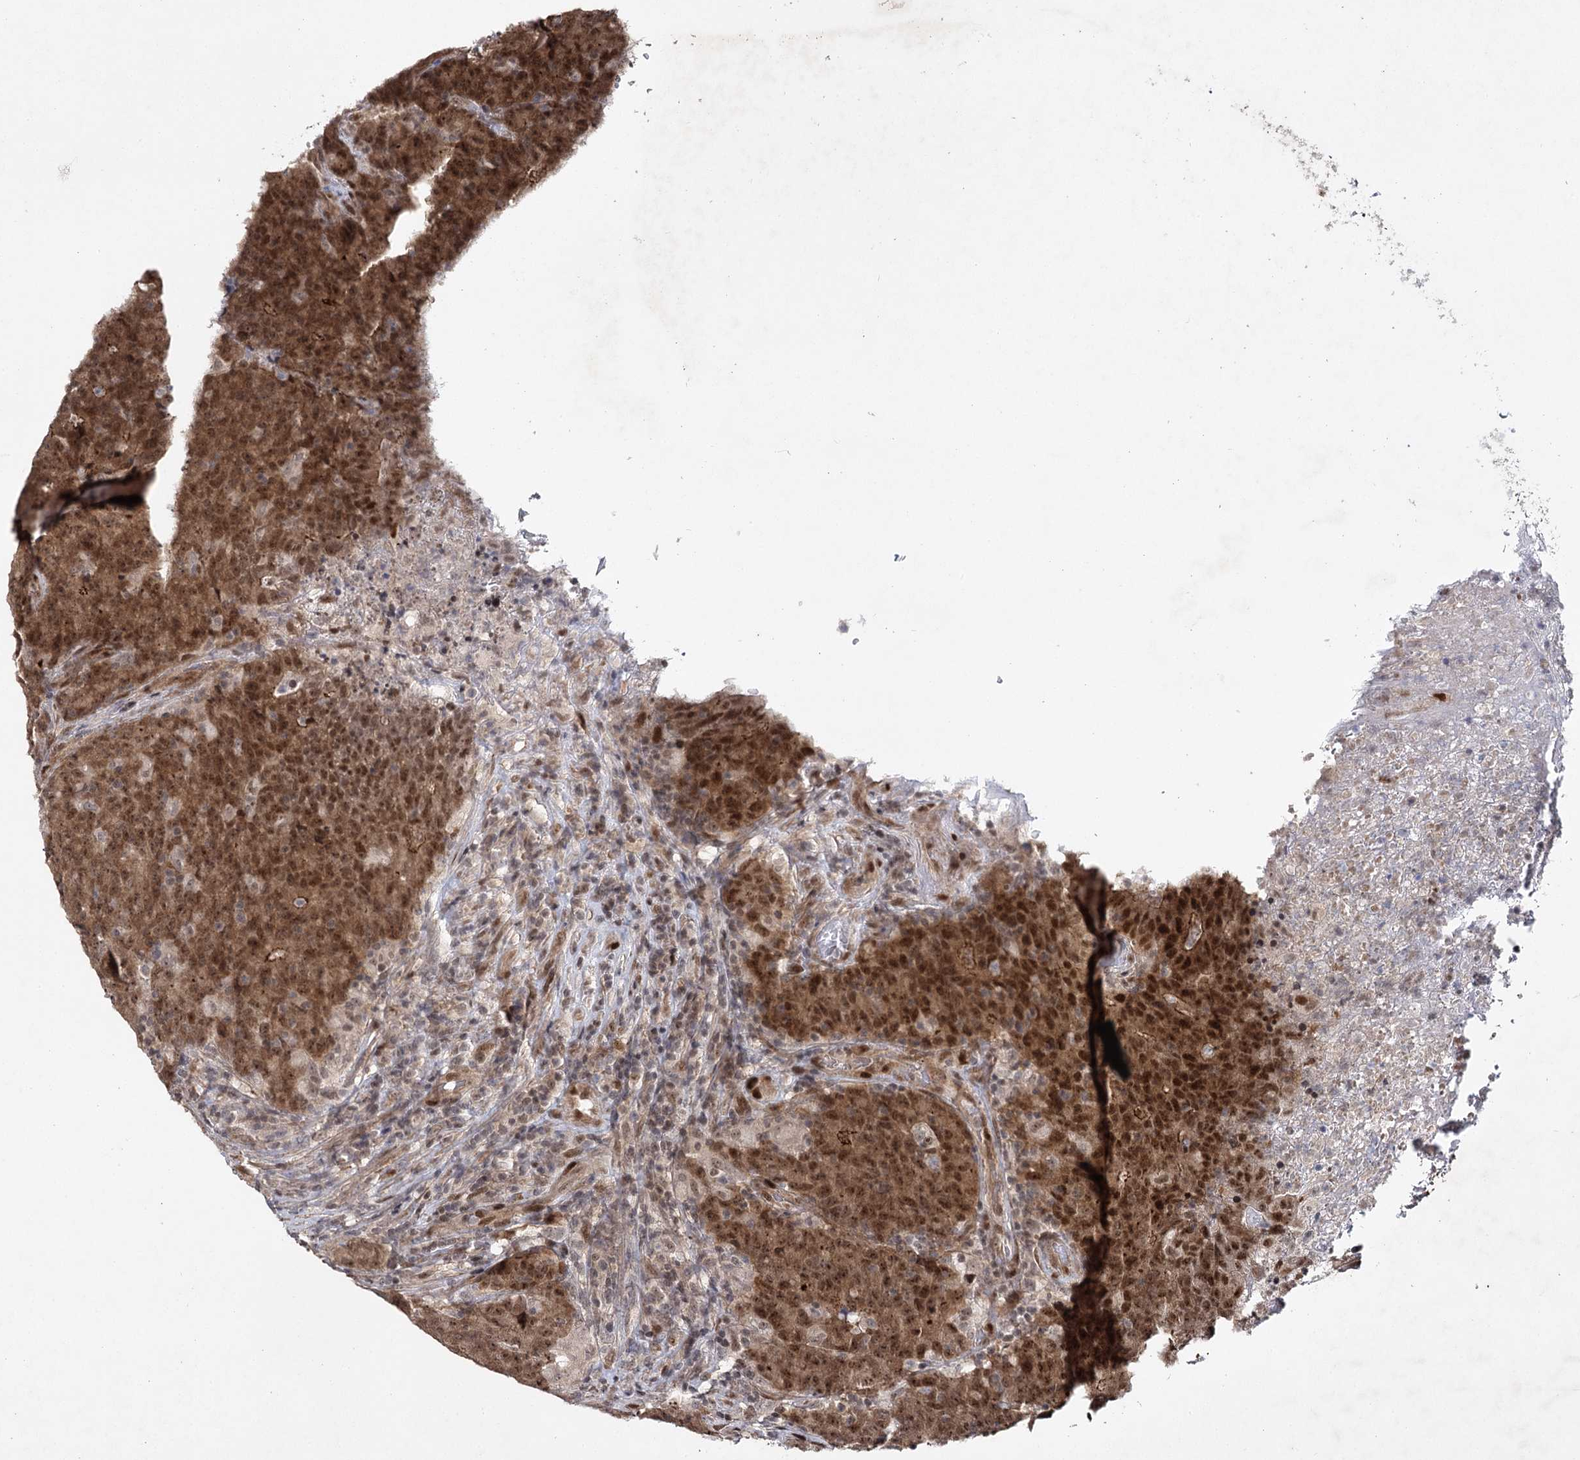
{"staining": {"intensity": "moderate", "quantity": ">75%", "location": "cytoplasmic/membranous,nuclear"}, "tissue": "colorectal cancer", "cell_type": "Tumor cells", "image_type": "cancer", "snomed": [{"axis": "morphology", "description": "Adenocarcinoma, NOS"}, {"axis": "topography", "description": "Colon"}], "caption": "Immunohistochemistry micrograph of neoplastic tissue: colorectal adenocarcinoma stained using IHC shows medium levels of moderate protein expression localized specifically in the cytoplasmic/membranous and nuclear of tumor cells, appearing as a cytoplasmic/membranous and nuclear brown color.", "gene": "DCUN1D4", "patient": {"sex": "female", "age": 75}}